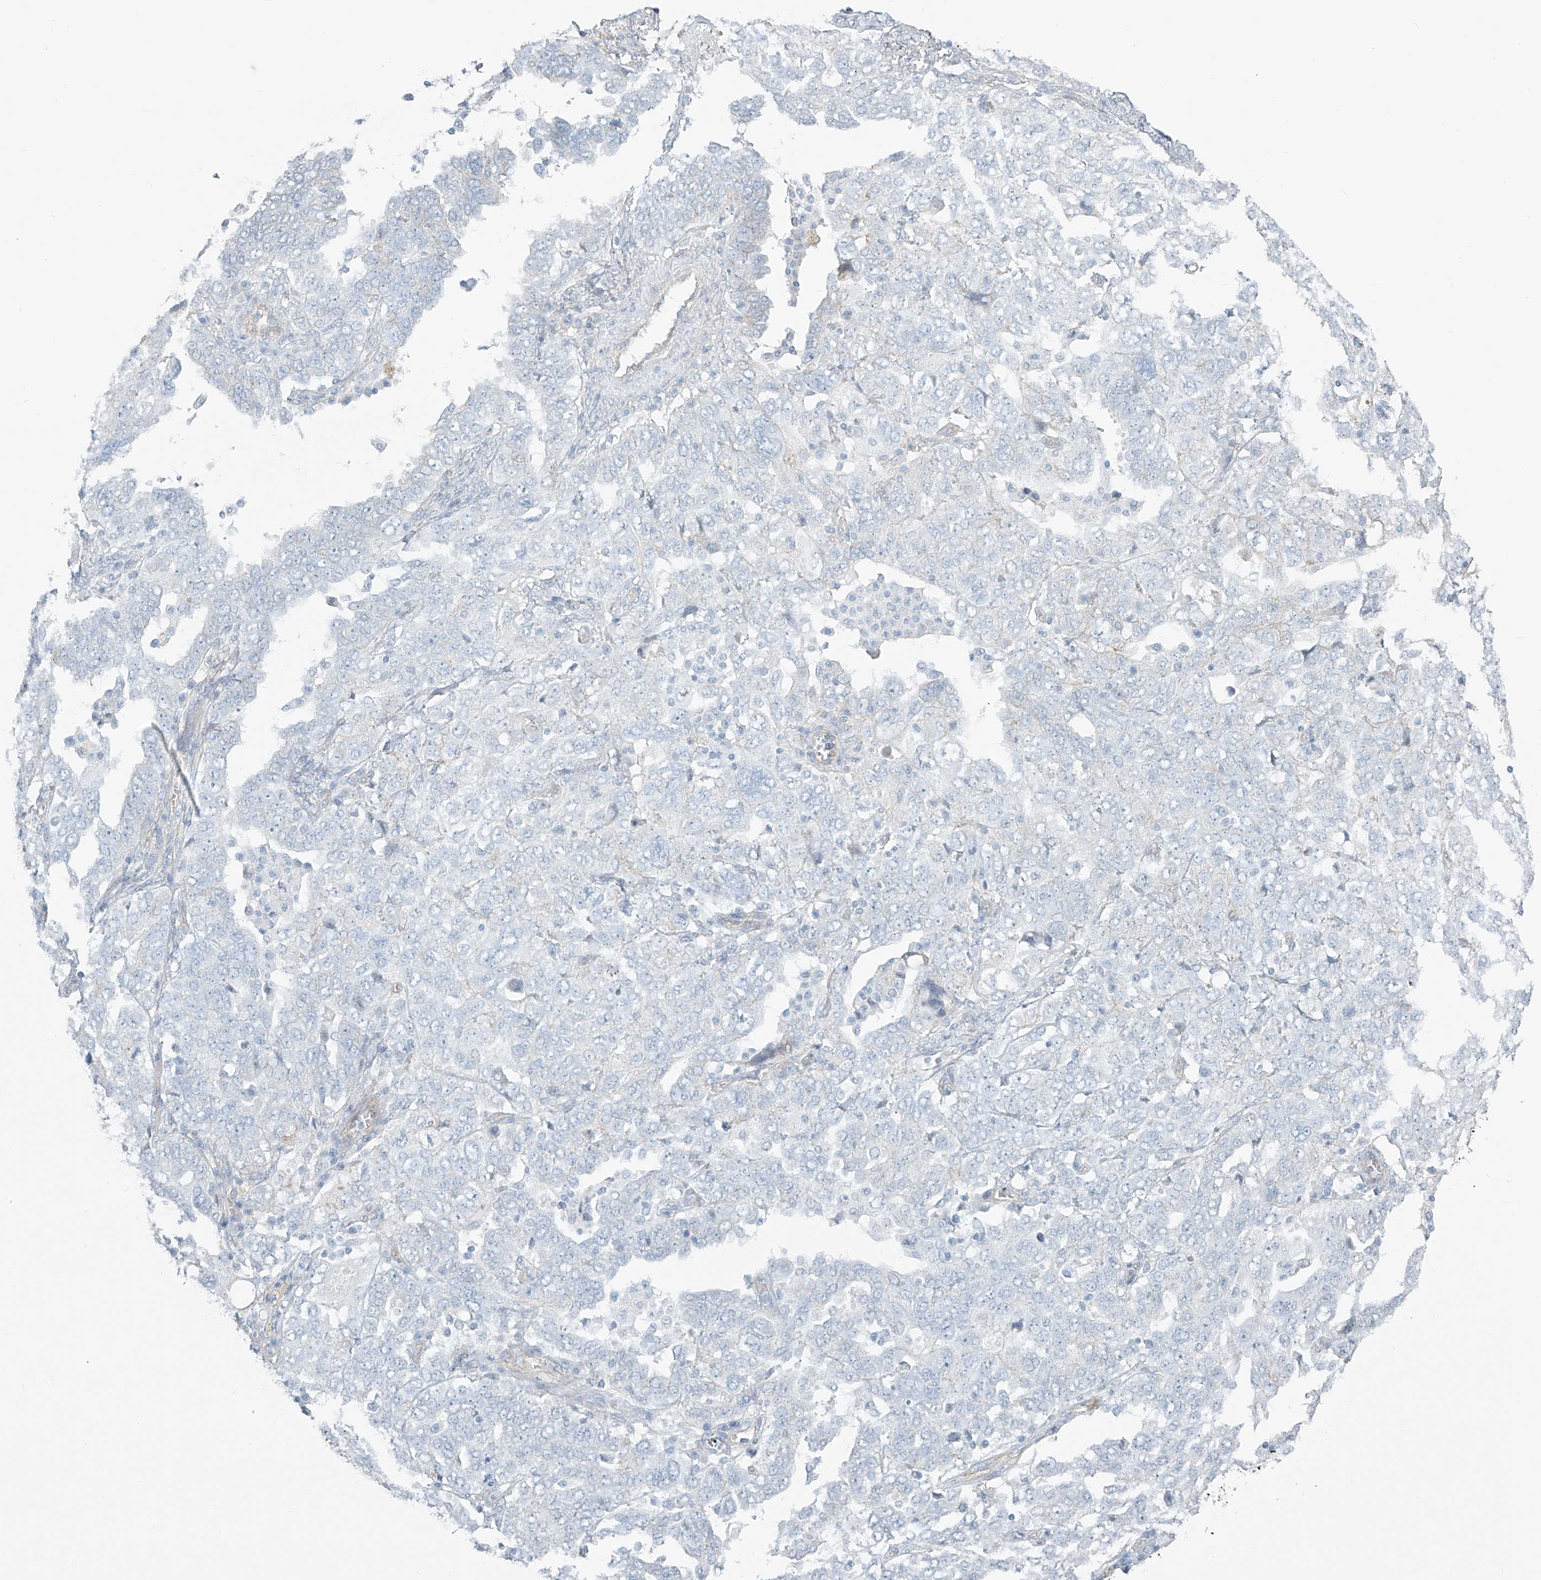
{"staining": {"intensity": "negative", "quantity": "none", "location": "none"}, "tissue": "ovarian cancer", "cell_type": "Tumor cells", "image_type": "cancer", "snomed": [{"axis": "morphology", "description": "Carcinoma, endometroid"}, {"axis": "topography", "description": "Ovary"}], "caption": "Micrograph shows no protein expression in tumor cells of ovarian endometroid carcinoma tissue.", "gene": "TUBE1", "patient": {"sex": "female", "age": 62}}